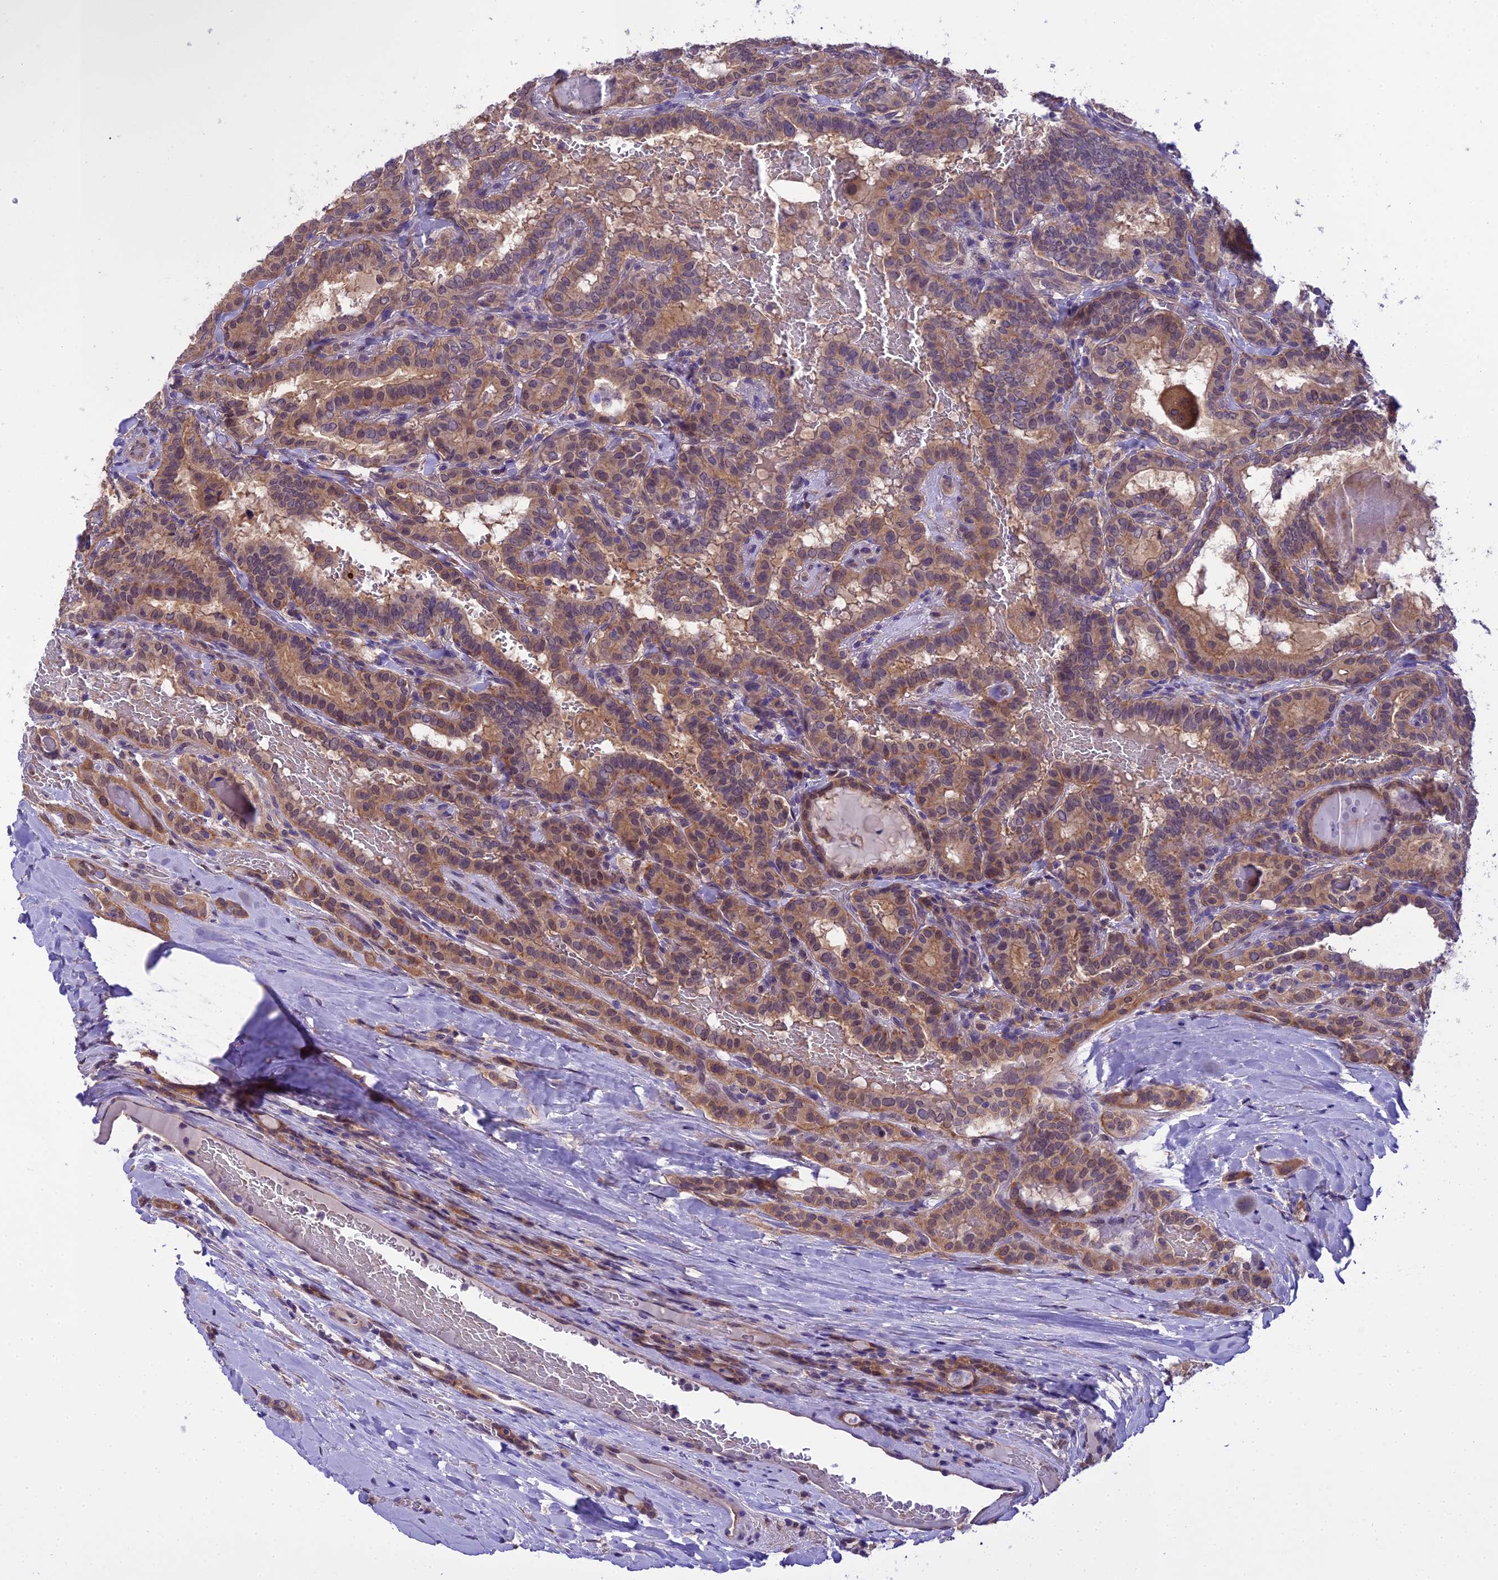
{"staining": {"intensity": "moderate", "quantity": ">75%", "location": "cytoplasmic/membranous"}, "tissue": "thyroid cancer", "cell_type": "Tumor cells", "image_type": "cancer", "snomed": [{"axis": "morphology", "description": "Papillary adenocarcinoma, NOS"}, {"axis": "topography", "description": "Thyroid gland"}], "caption": "Immunohistochemical staining of human thyroid cancer reveals medium levels of moderate cytoplasmic/membranous protein staining in about >75% of tumor cells. The staining is performed using DAB brown chromogen to label protein expression. The nuclei are counter-stained blue using hematoxylin.", "gene": "BORCS6", "patient": {"sex": "female", "age": 72}}